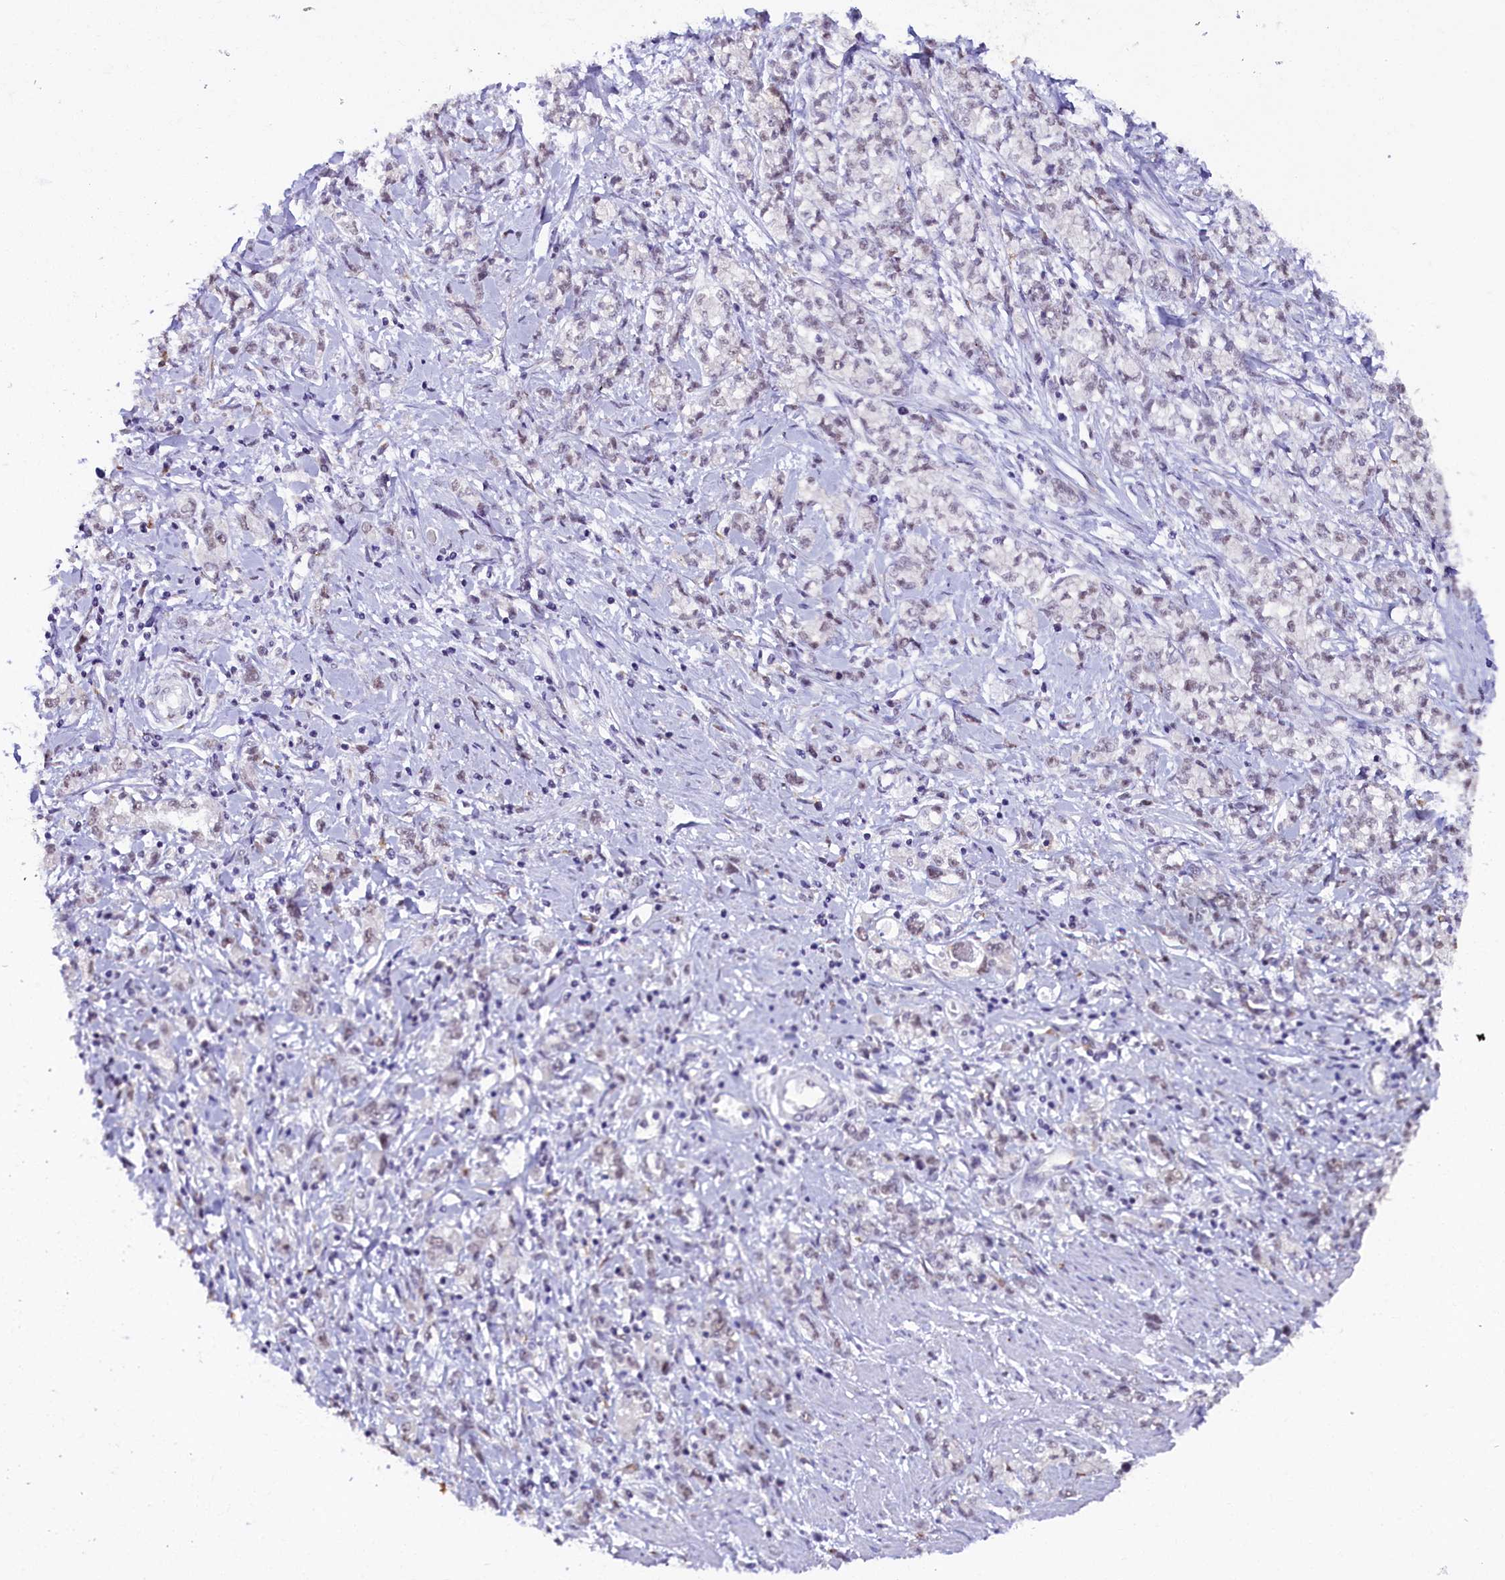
{"staining": {"intensity": "weak", "quantity": ">75%", "location": "nuclear"}, "tissue": "stomach cancer", "cell_type": "Tumor cells", "image_type": "cancer", "snomed": [{"axis": "morphology", "description": "Adenocarcinoma, NOS"}, {"axis": "topography", "description": "Stomach"}], "caption": "Stomach adenocarcinoma was stained to show a protein in brown. There is low levels of weak nuclear expression in approximately >75% of tumor cells.", "gene": "NCBP1", "patient": {"sex": "female", "age": 76}}